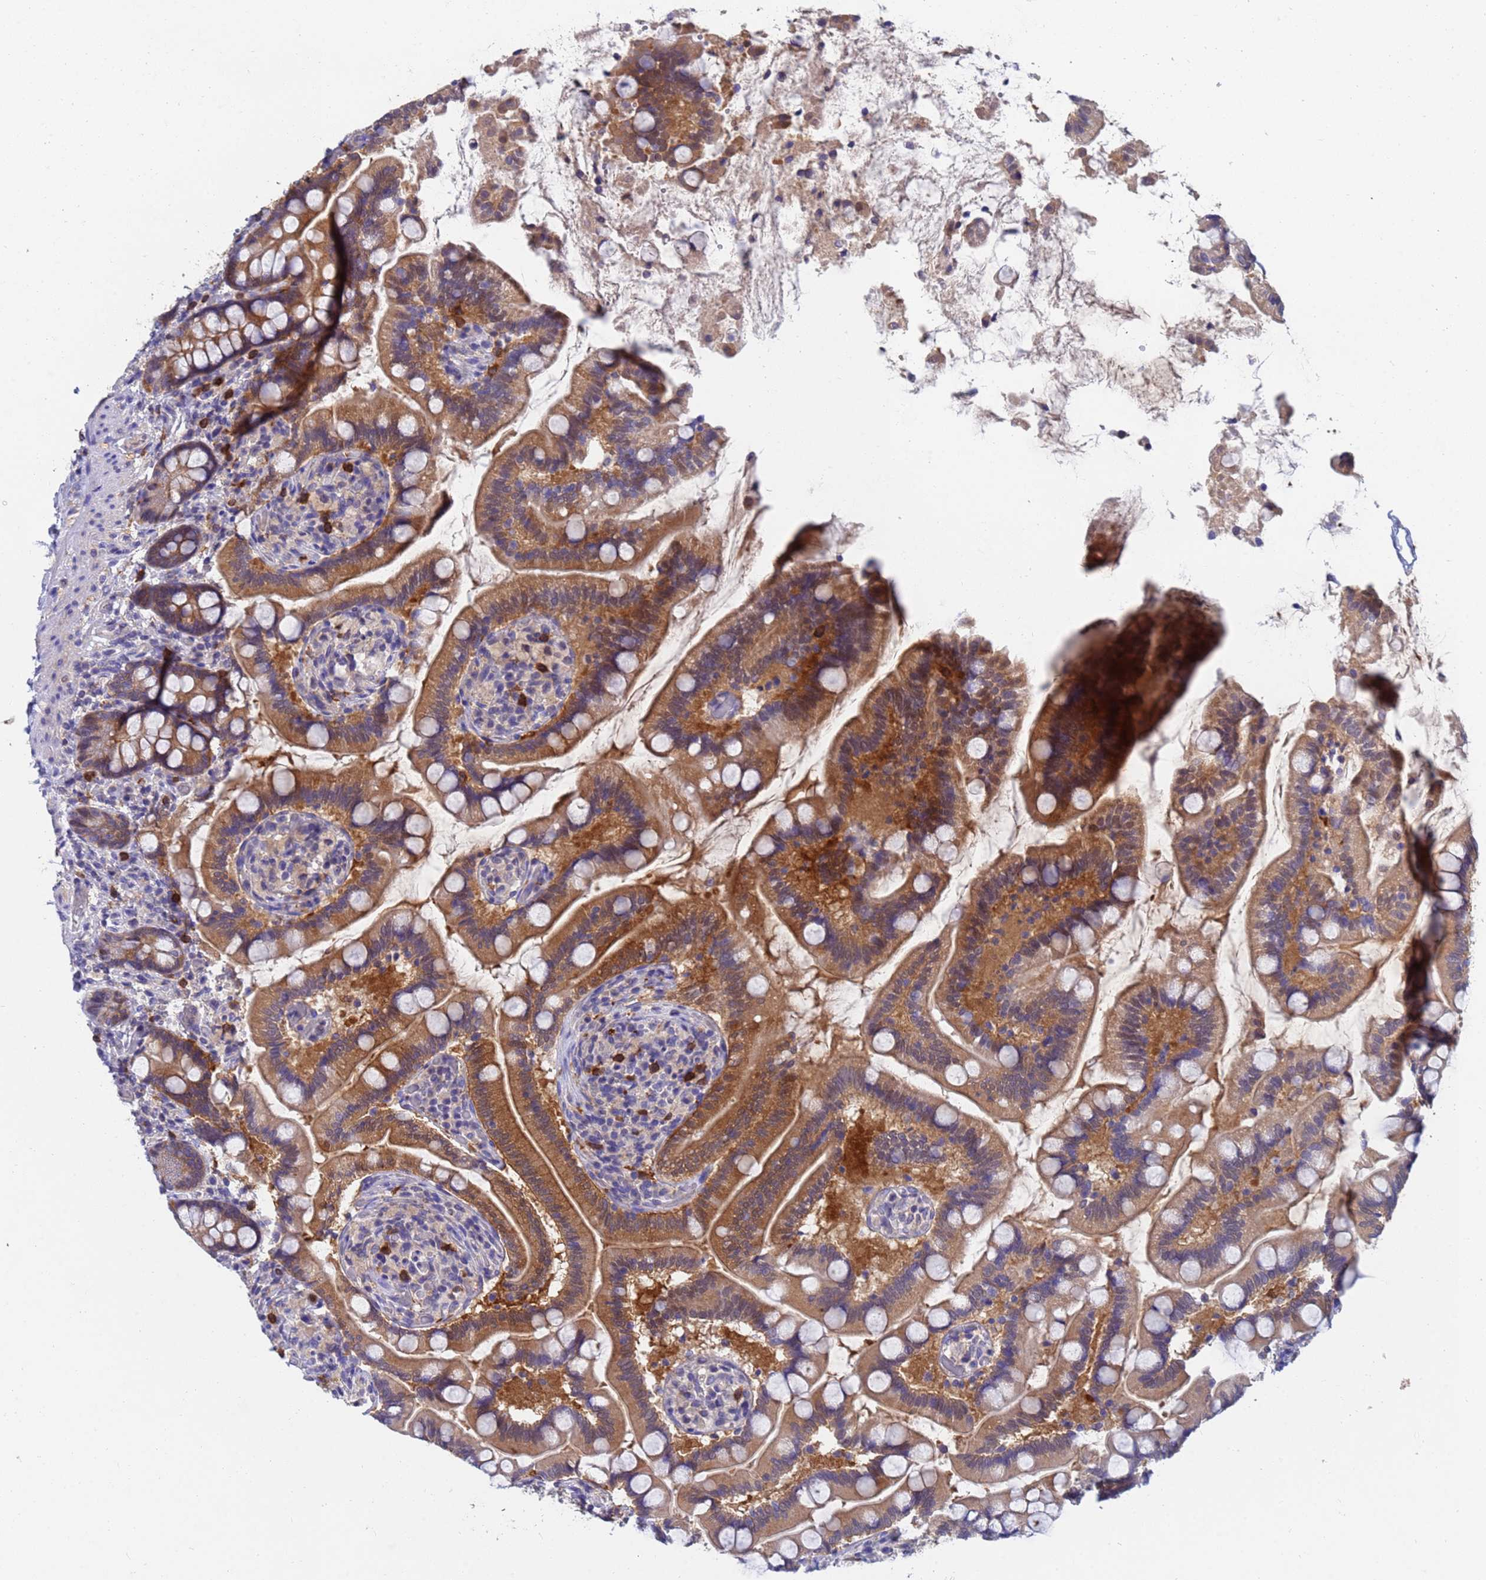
{"staining": {"intensity": "strong", "quantity": ">75%", "location": "cytoplasmic/membranous"}, "tissue": "small intestine", "cell_type": "Glandular cells", "image_type": "normal", "snomed": [{"axis": "morphology", "description": "Normal tissue, NOS"}, {"axis": "topography", "description": "Small intestine"}], "caption": "Strong cytoplasmic/membranous staining for a protein is seen in approximately >75% of glandular cells of benign small intestine using immunohistochemistry.", "gene": "TTLL11", "patient": {"sex": "female", "age": 64}}